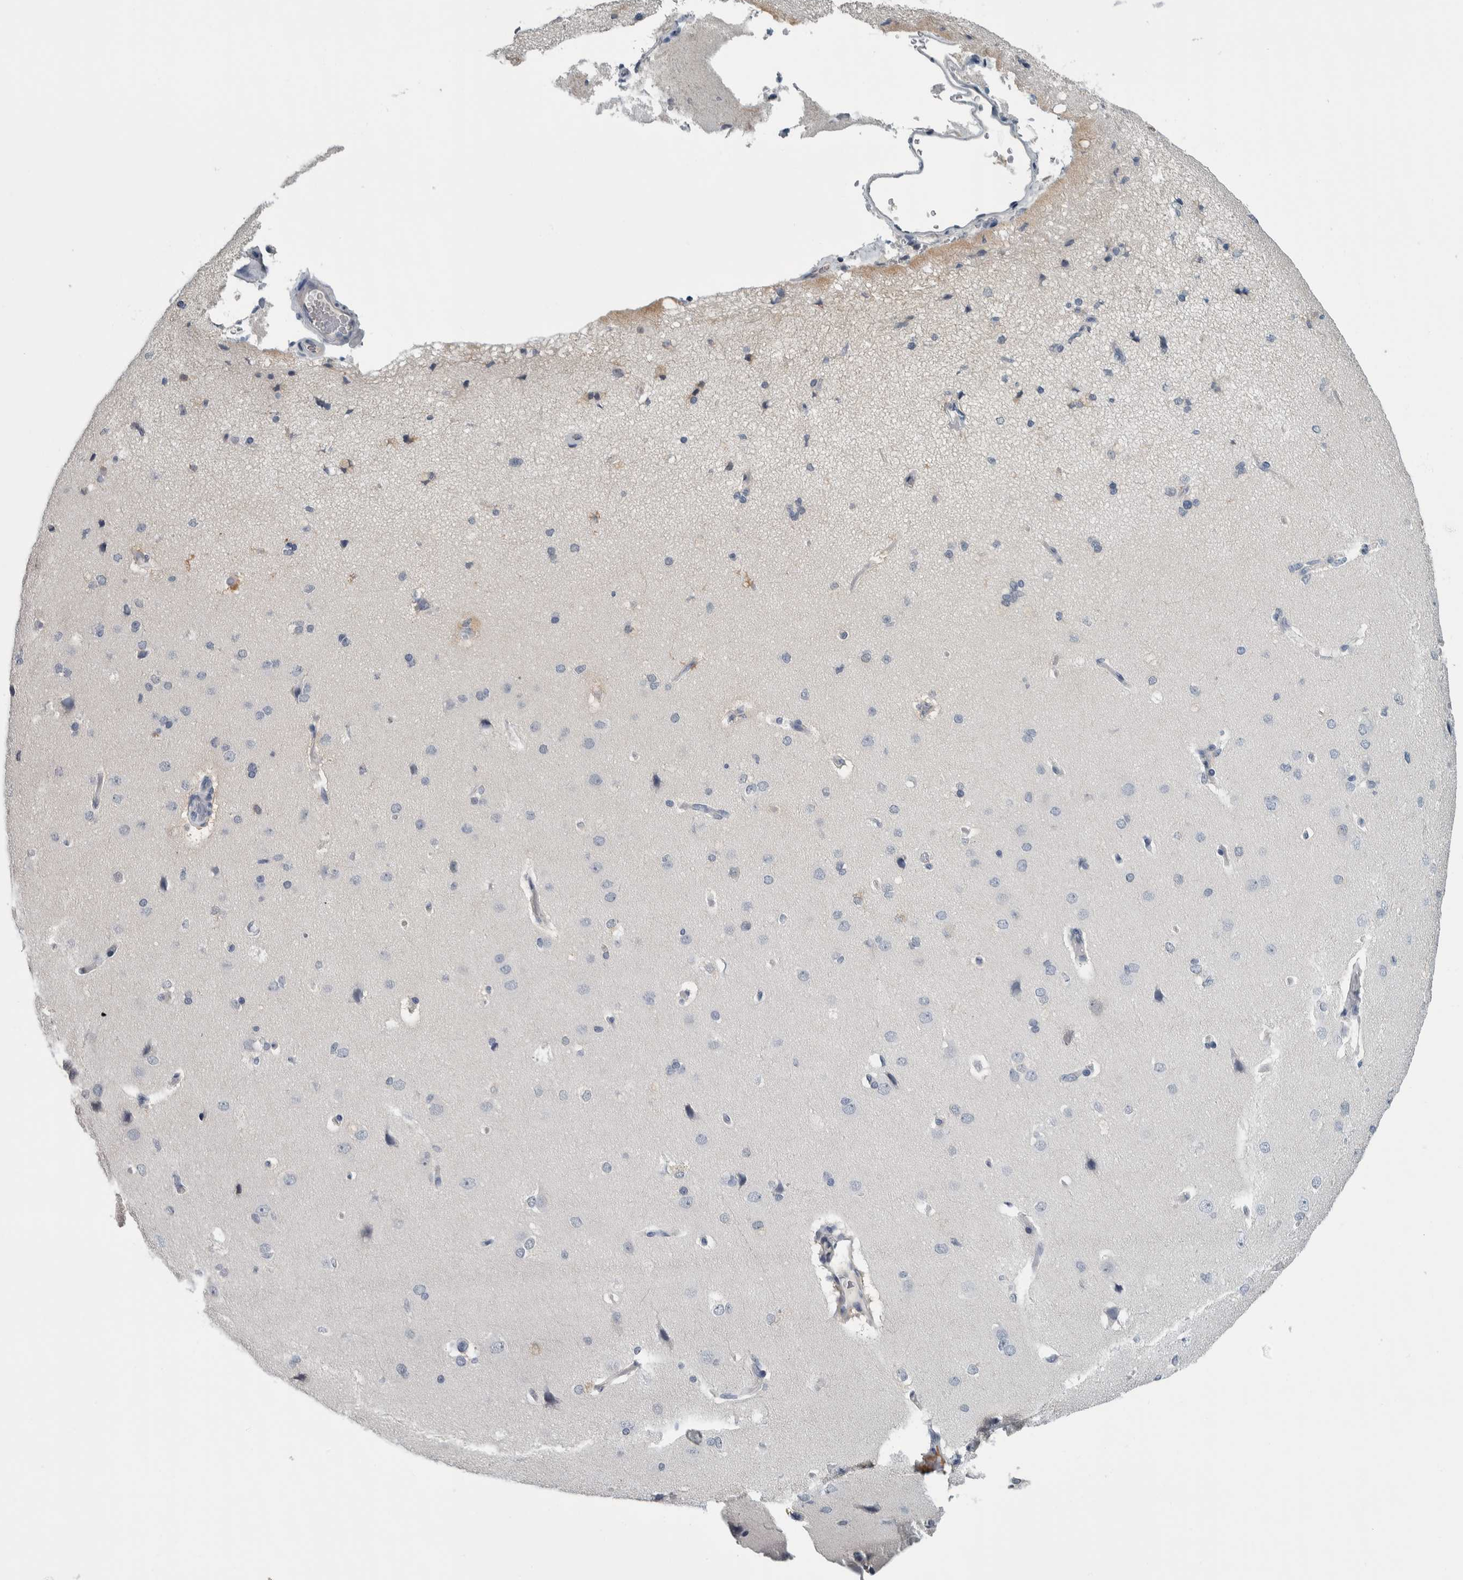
{"staining": {"intensity": "negative", "quantity": "none", "location": "none"}, "tissue": "cerebral cortex", "cell_type": "Endothelial cells", "image_type": "normal", "snomed": [{"axis": "morphology", "description": "Normal tissue, NOS"}, {"axis": "topography", "description": "Cerebral cortex"}], "caption": "There is no significant positivity in endothelial cells of cerebral cortex. (Immunohistochemistry, brightfield microscopy, high magnification).", "gene": "CAVIN4", "patient": {"sex": "male", "age": 62}}